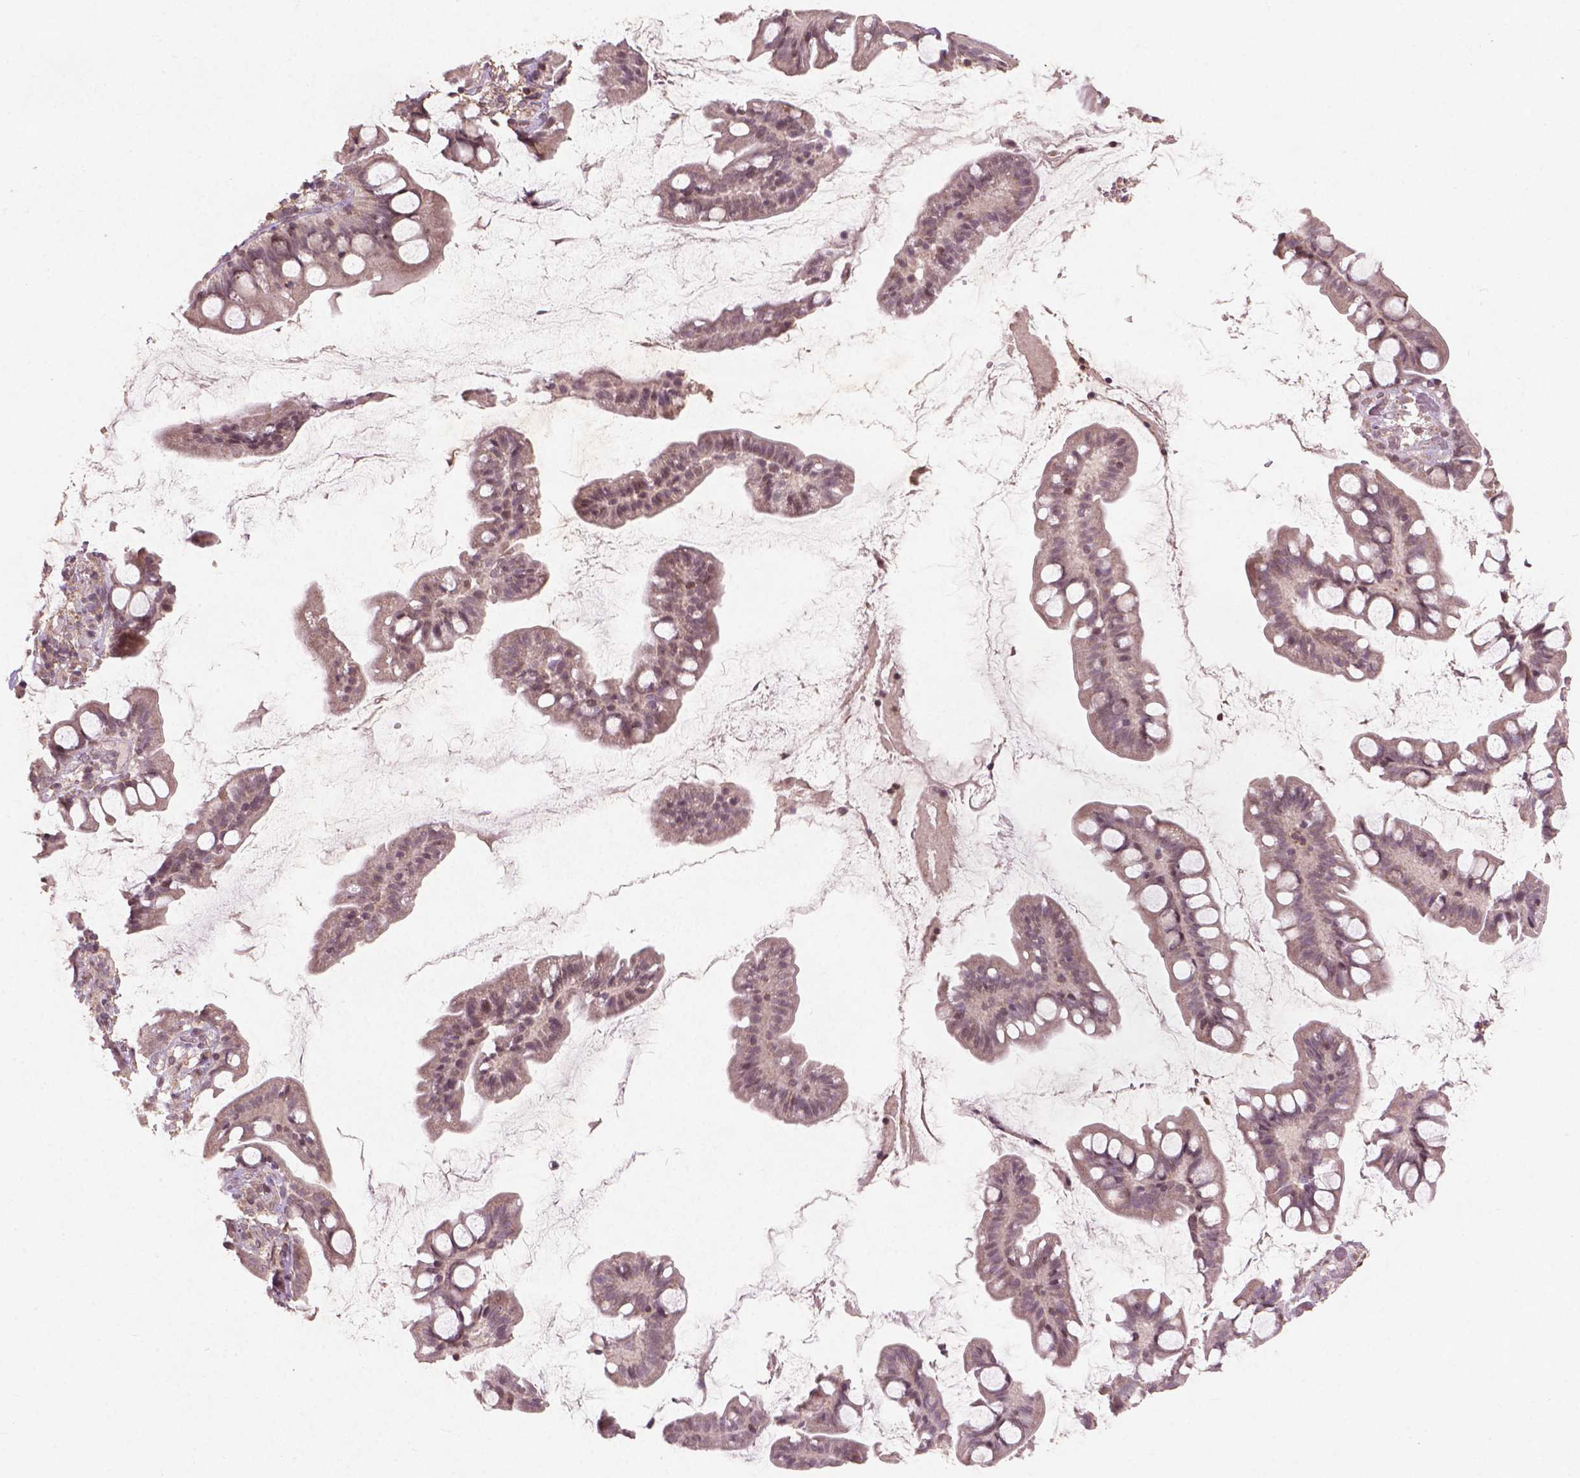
{"staining": {"intensity": "weak", "quantity": "25%-75%", "location": "cytoplasmic/membranous"}, "tissue": "small intestine", "cell_type": "Glandular cells", "image_type": "normal", "snomed": [{"axis": "morphology", "description": "Normal tissue, NOS"}, {"axis": "topography", "description": "Small intestine"}], "caption": "This micrograph displays immunohistochemistry staining of unremarkable human small intestine, with low weak cytoplasmic/membranous staining in approximately 25%-75% of glandular cells.", "gene": "SMAD2", "patient": {"sex": "male", "age": 70}}